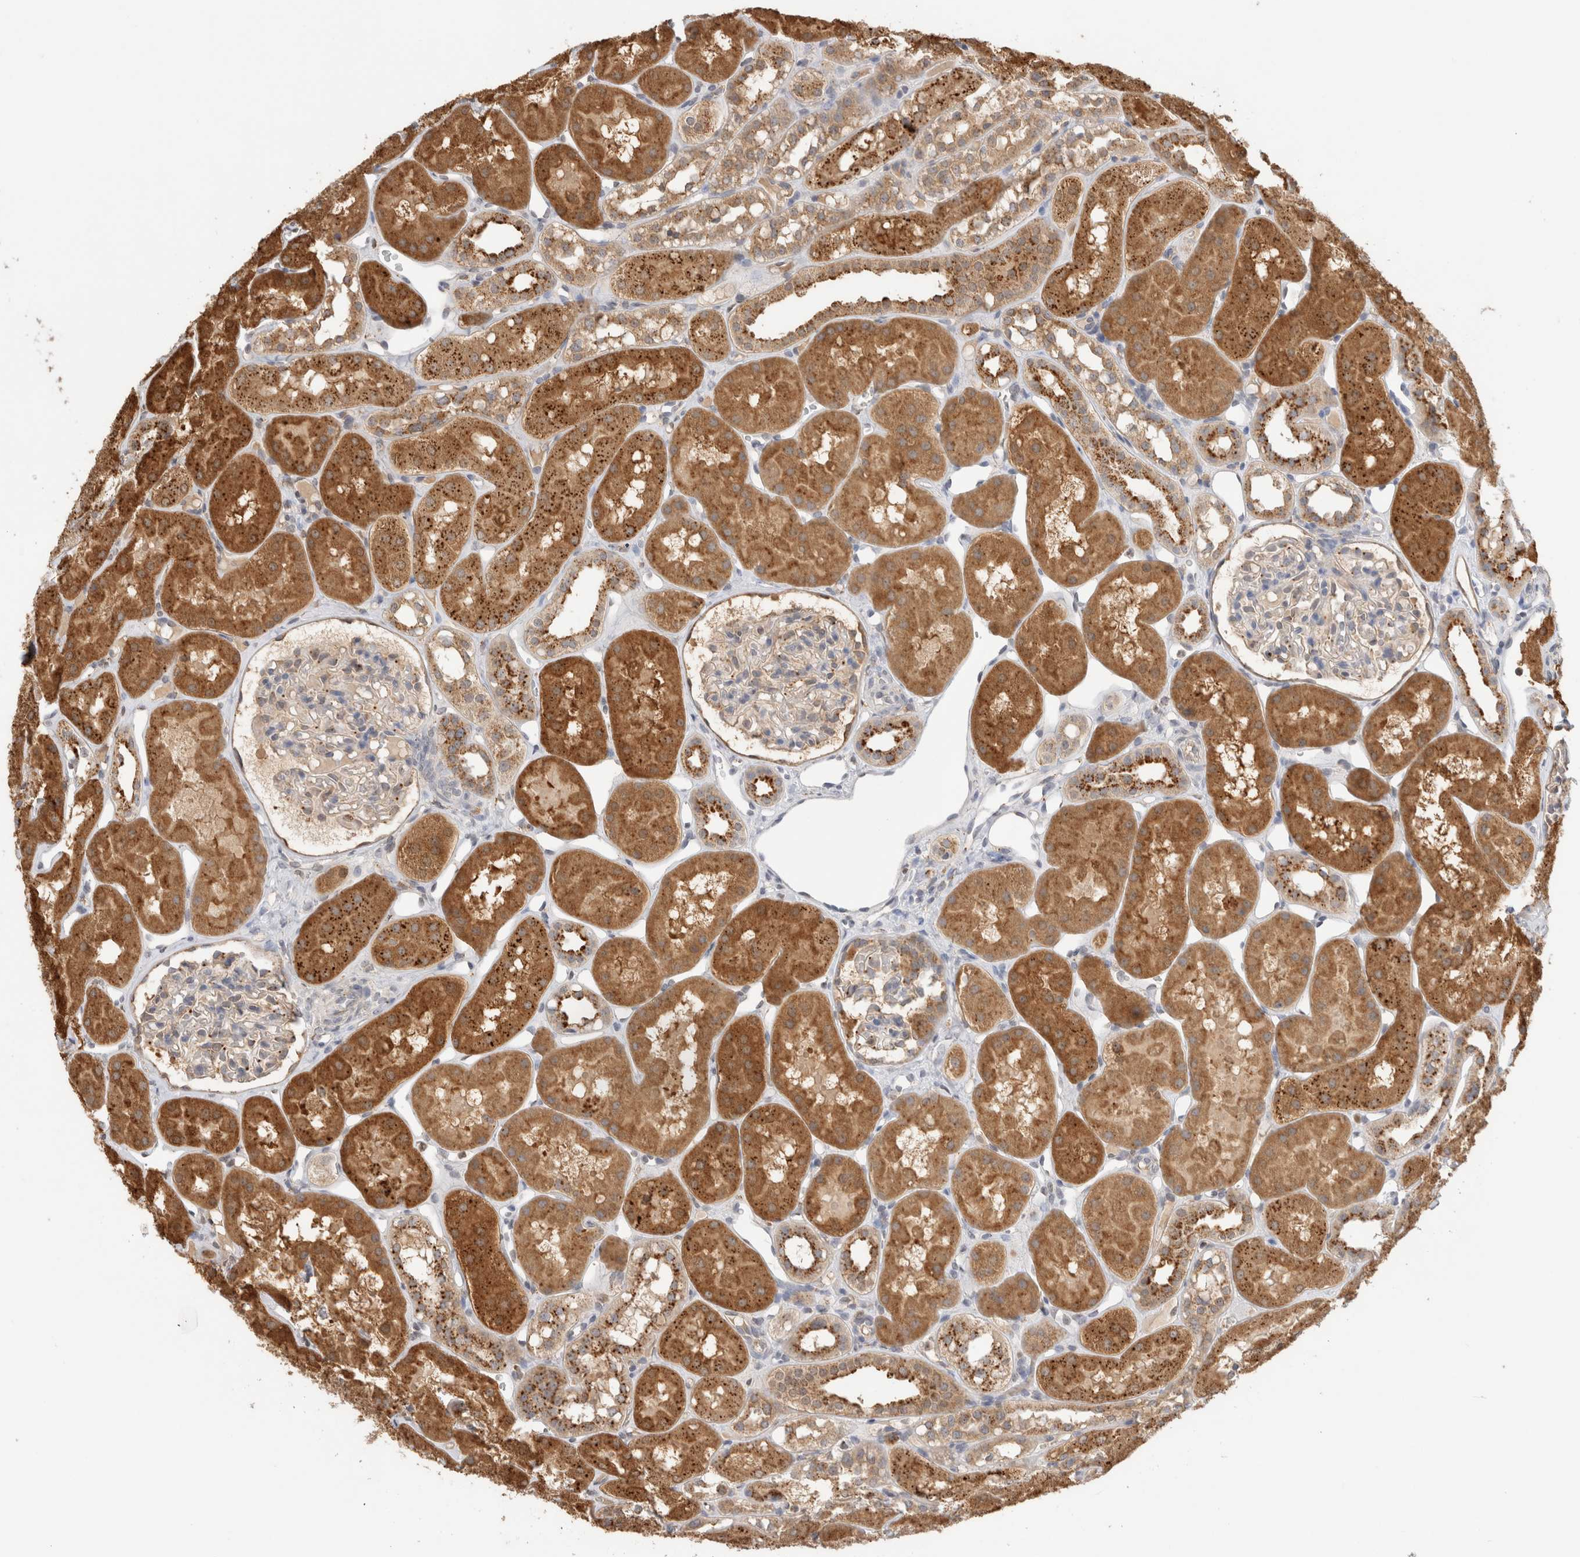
{"staining": {"intensity": "negative", "quantity": "none", "location": "none"}, "tissue": "kidney", "cell_type": "Cells in glomeruli", "image_type": "normal", "snomed": [{"axis": "morphology", "description": "Normal tissue, NOS"}, {"axis": "topography", "description": "Kidney"}], "caption": "Immunohistochemical staining of unremarkable human kidney shows no significant expression in cells in glomeruli.", "gene": "GNS", "patient": {"sex": "male", "age": 16}}